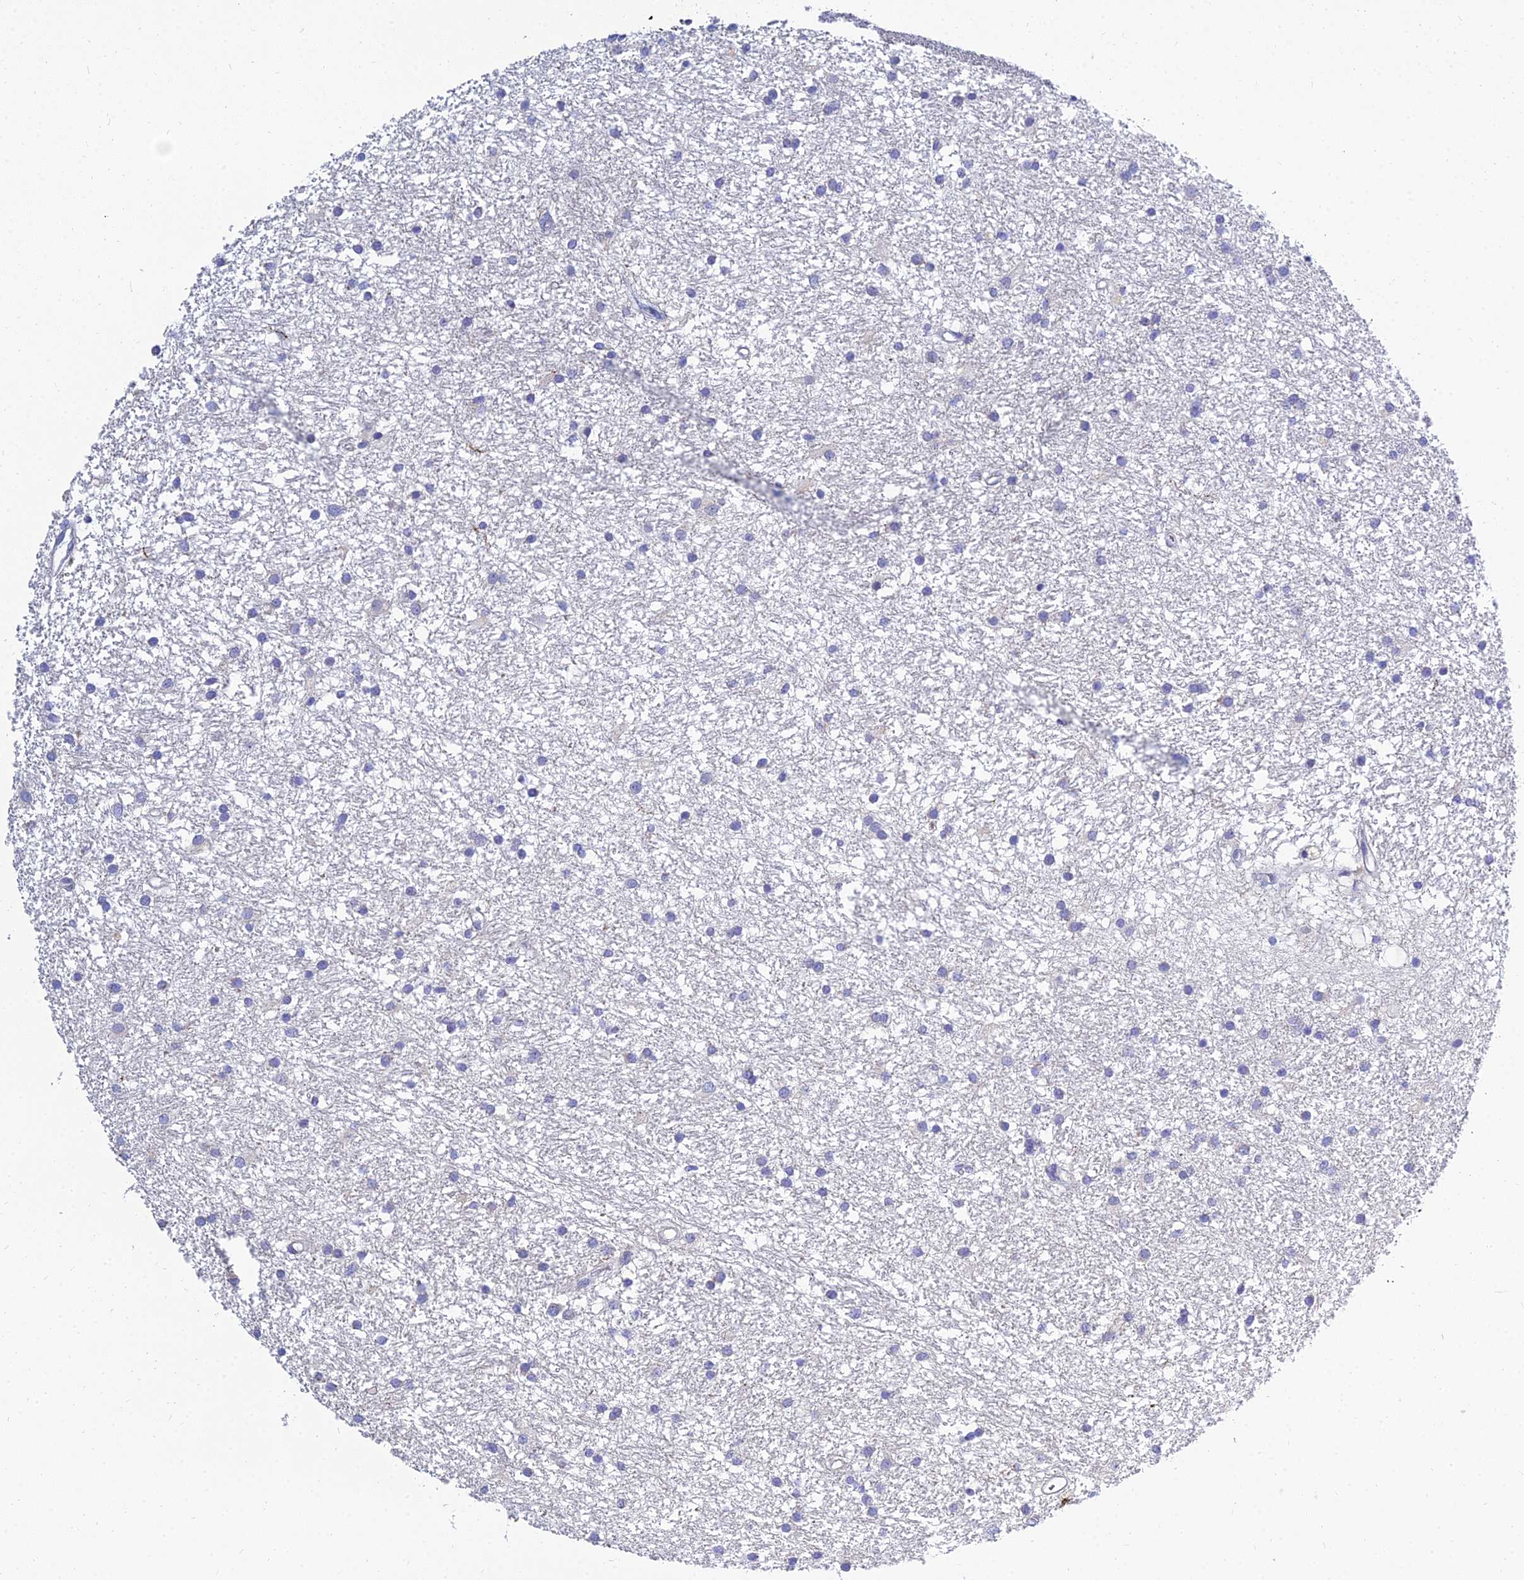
{"staining": {"intensity": "negative", "quantity": "none", "location": "none"}, "tissue": "glioma", "cell_type": "Tumor cells", "image_type": "cancer", "snomed": [{"axis": "morphology", "description": "Glioma, malignant, High grade"}, {"axis": "topography", "description": "Brain"}], "caption": "This is an immunohistochemistry photomicrograph of high-grade glioma (malignant). There is no staining in tumor cells.", "gene": "NPY", "patient": {"sex": "male", "age": 77}}